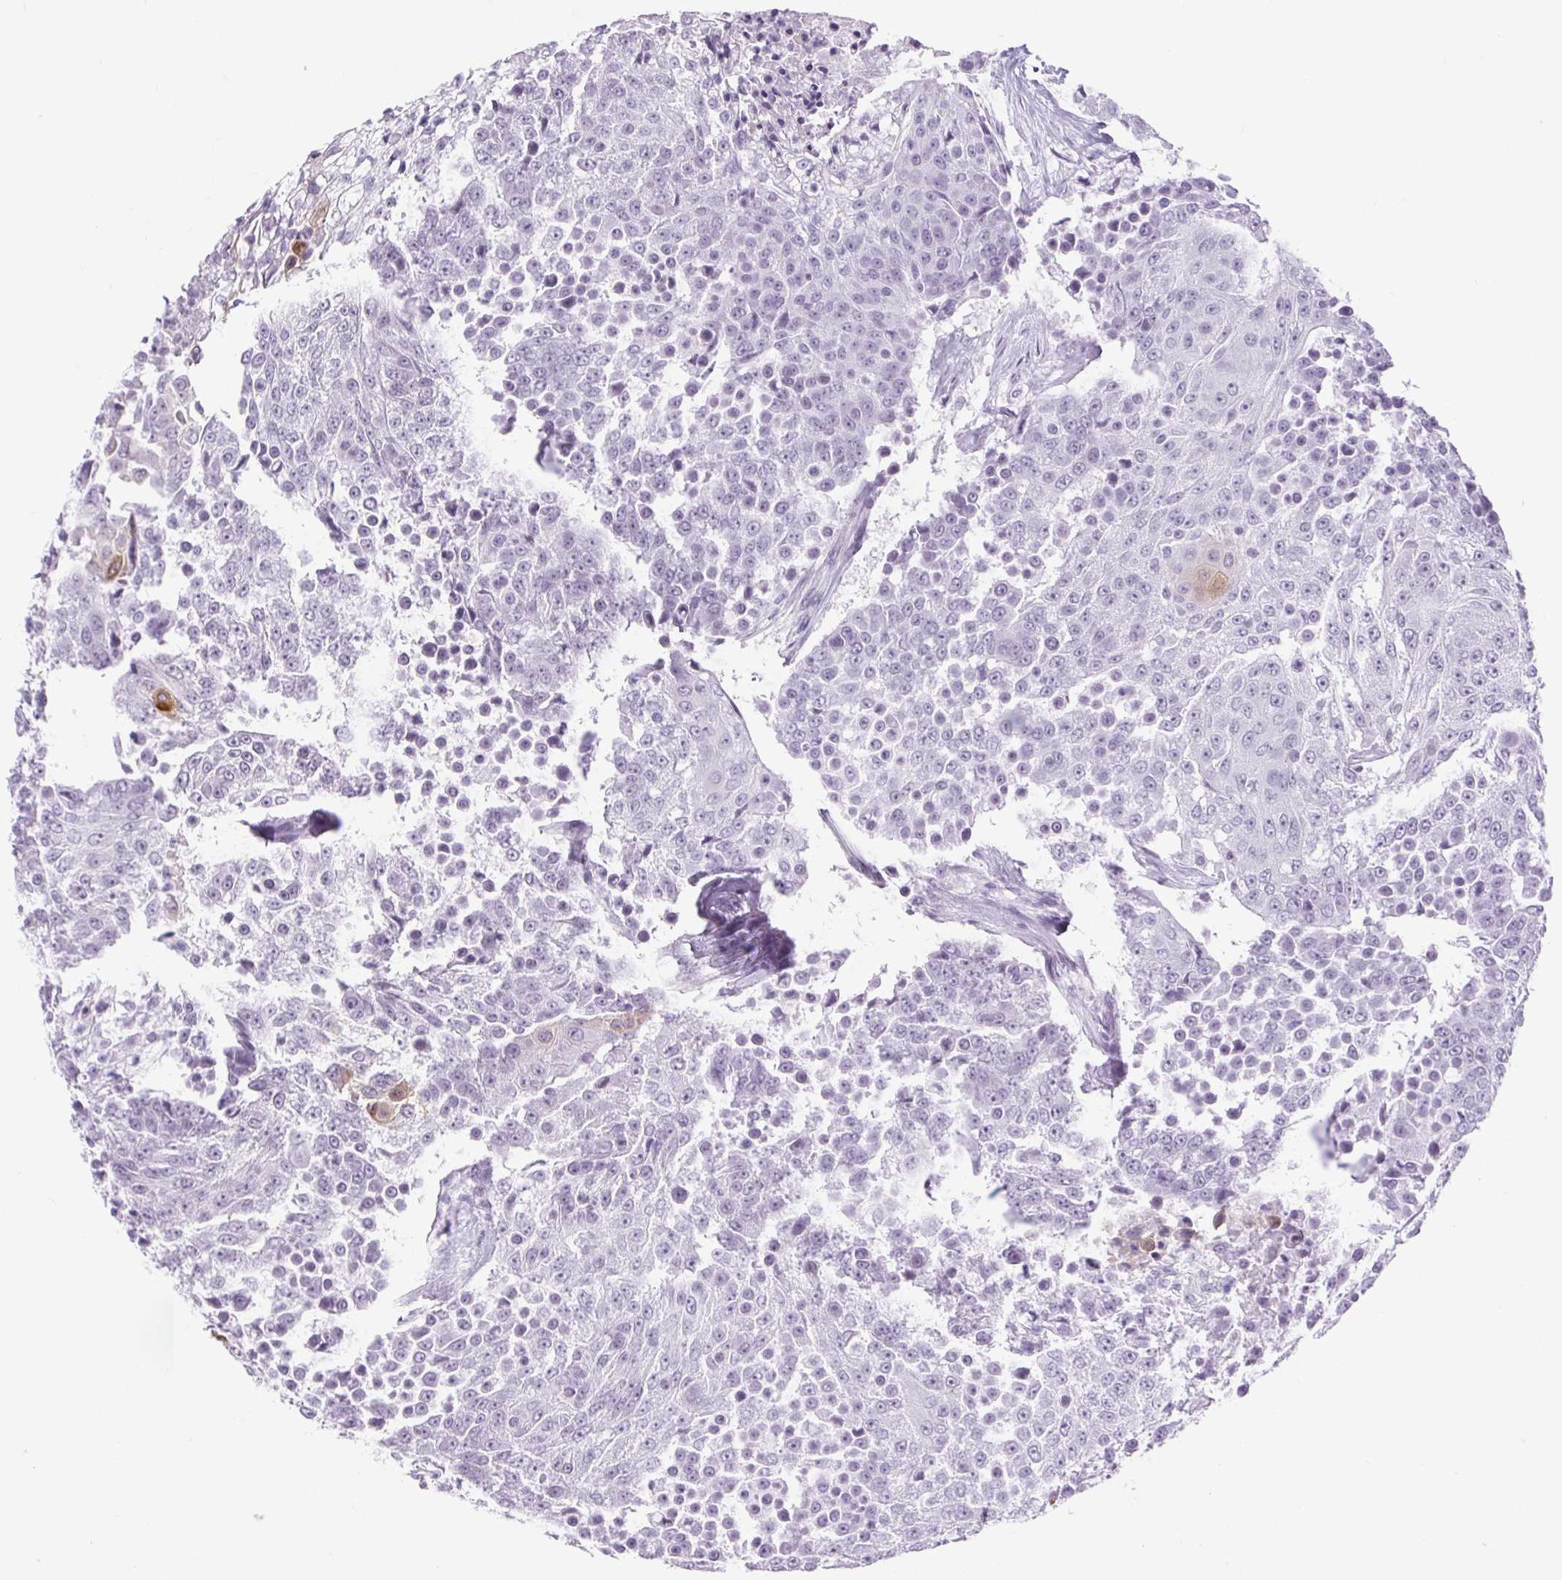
{"staining": {"intensity": "moderate", "quantity": "<25%", "location": "cytoplasmic/membranous"}, "tissue": "urothelial cancer", "cell_type": "Tumor cells", "image_type": "cancer", "snomed": [{"axis": "morphology", "description": "Urothelial carcinoma, High grade"}, {"axis": "topography", "description": "Urinary bladder"}], "caption": "IHC histopathology image of neoplastic tissue: urothelial carcinoma (high-grade) stained using immunohistochemistry (IHC) shows low levels of moderate protein expression localized specifically in the cytoplasmic/membranous of tumor cells, appearing as a cytoplasmic/membranous brown color.", "gene": "BCAS1", "patient": {"sex": "female", "age": 63}}